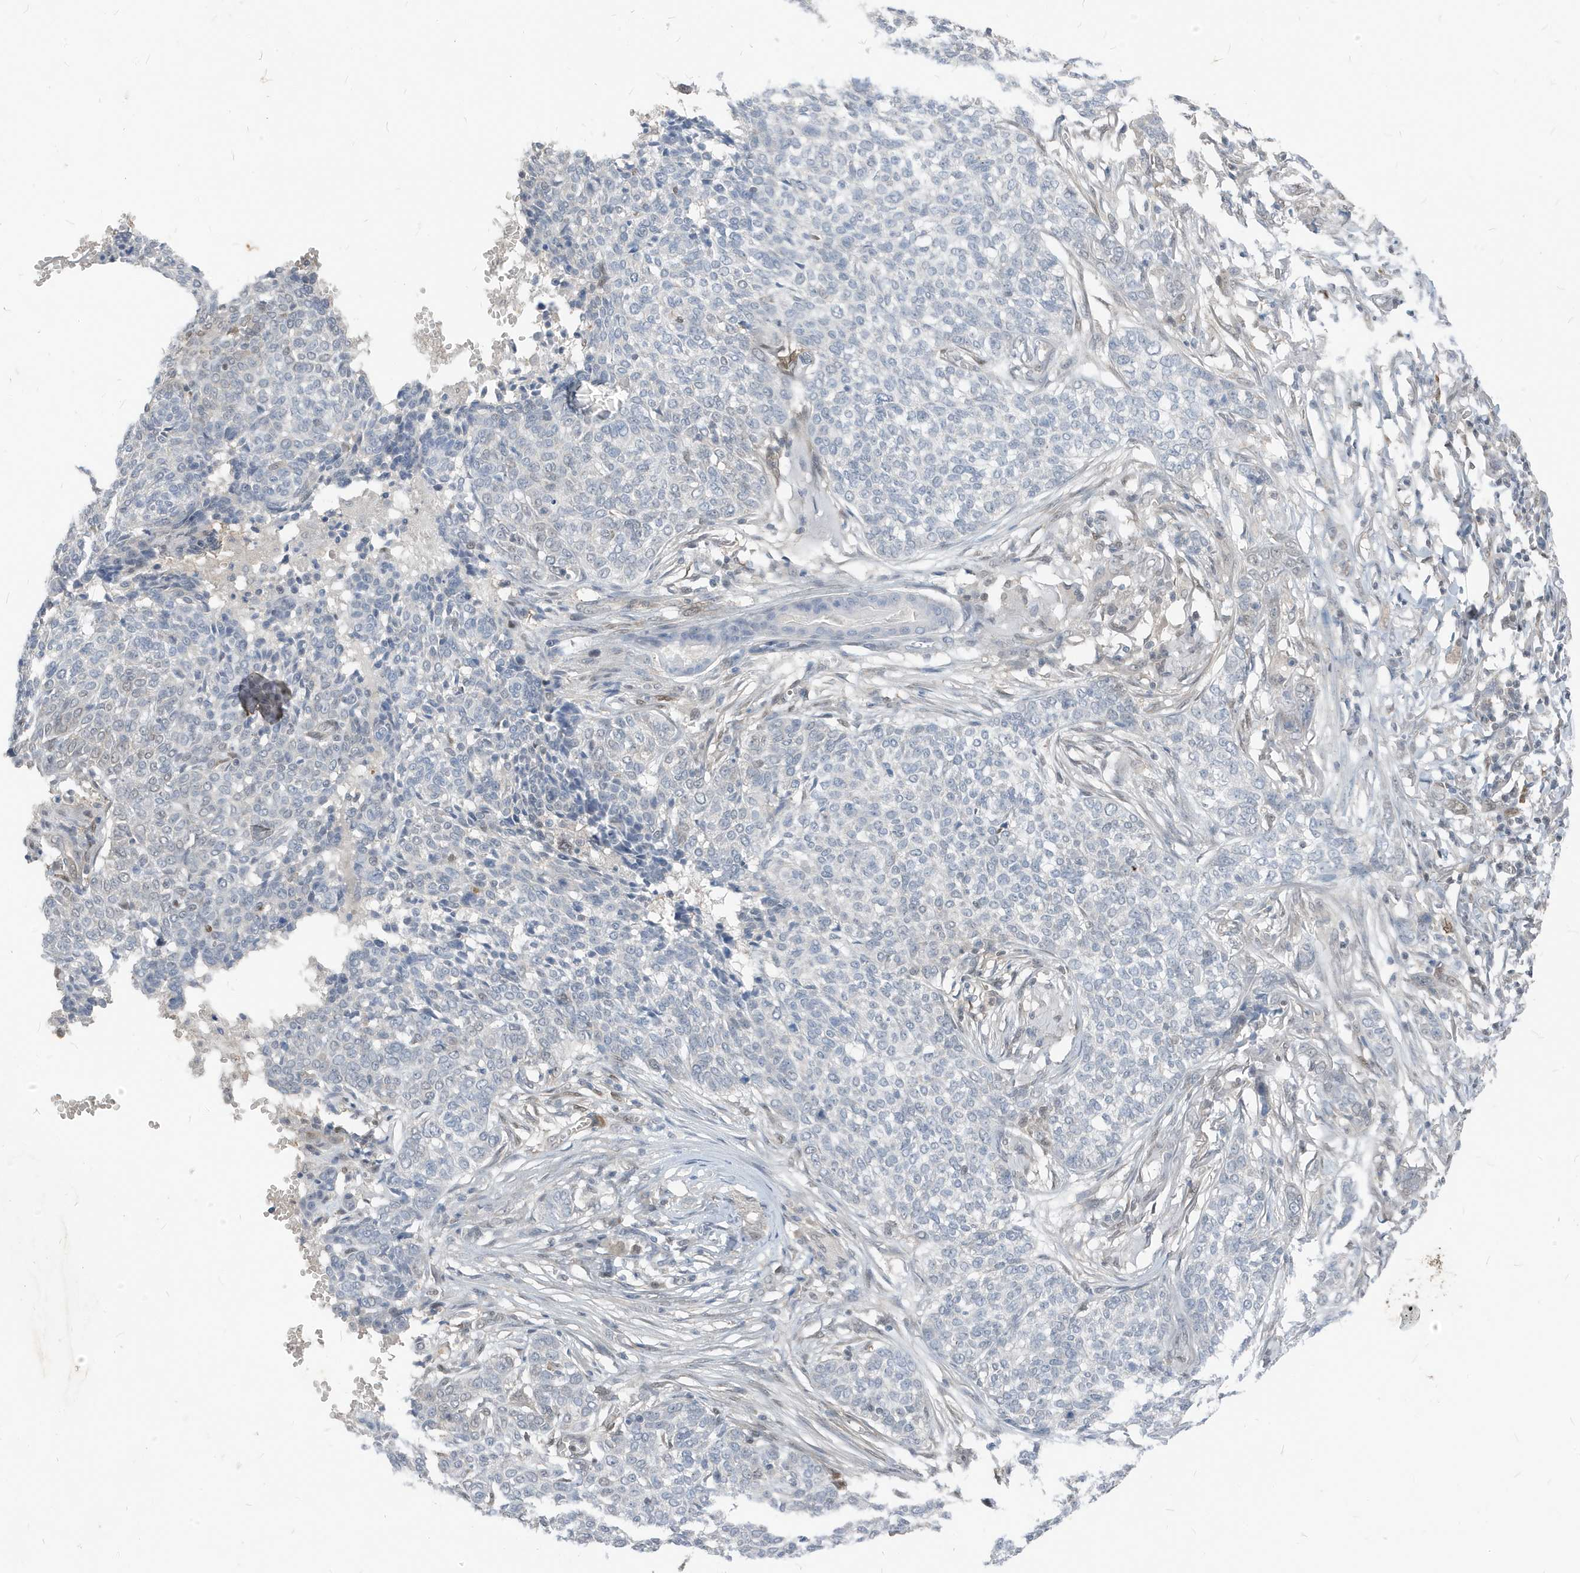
{"staining": {"intensity": "negative", "quantity": "none", "location": "none"}, "tissue": "skin cancer", "cell_type": "Tumor cells", "image_type": "cancer", "snomed": [{"axis": "morphology", "description": "Basal cell carcinoma"}, {"axis": "topography", "description": "Skin"}], "caption": "Skin cancer stained for a protein using immunohistochemistry reveals no staining tumor cells.", "gene": "NCOA7", "patient": {"sex": "male", "age": 85}}